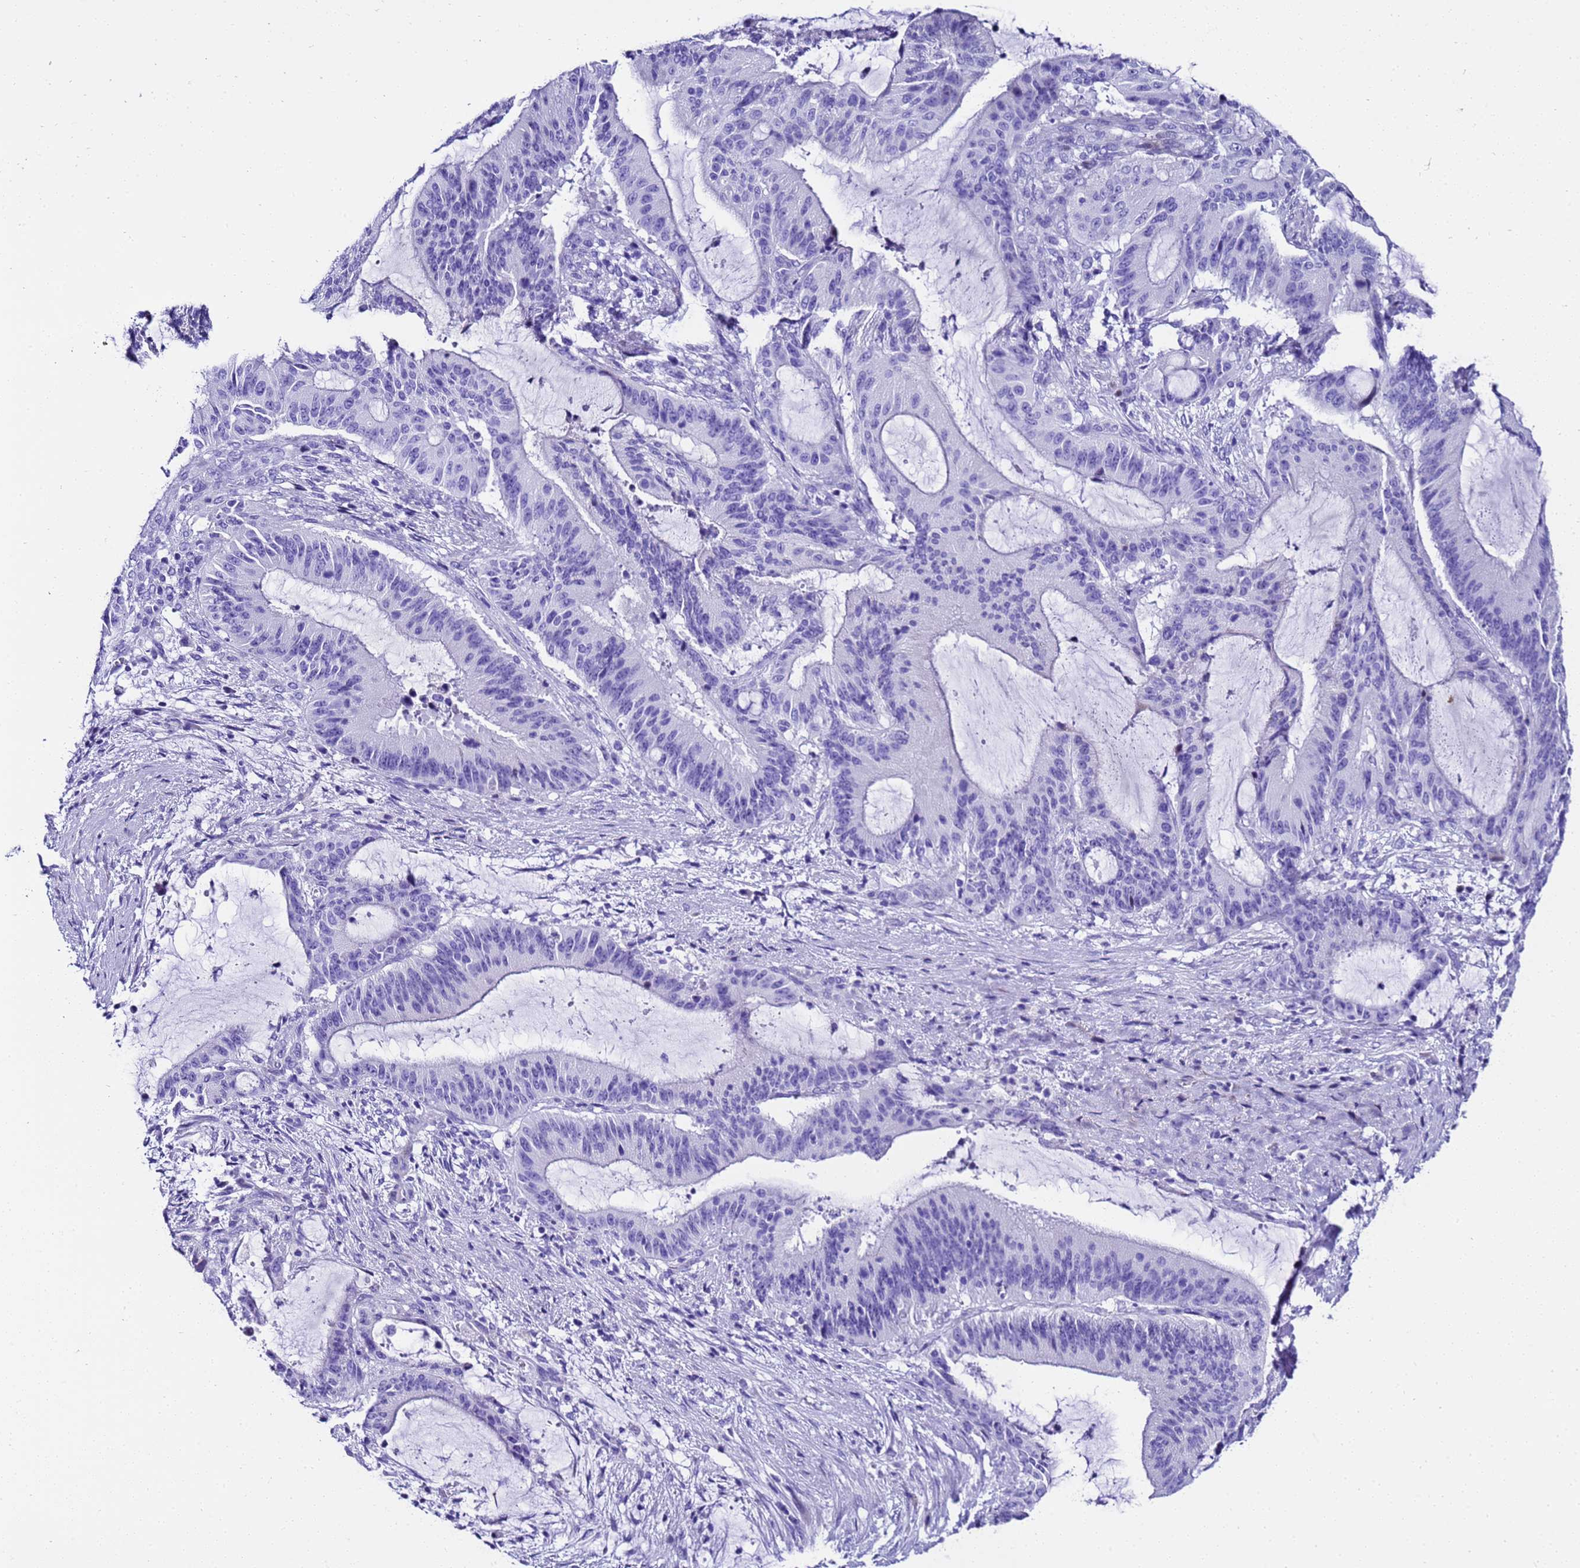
{"staining": {"intensity": "negative", "quantity": "none", "location": "none"}, "tissue": "liver cancer", "cell_type": "Tumor cells", "image_type": "cancer", "snomed": [{"axis": "morphology", "description": "Normal tissue, NOS"}, {"axis": "morphology", "description": "Cholangiocarcinoma"}, {"axis": "topography", "description": "Liver"}, {"axis": "topography", "description": "Peripheral nerve tissue"}], "caption": "Liver cancer (cholangiocarcinoma) was stained to show a protein in brown. There is no significant positivity in tumor cells.", "gene": "UGT2B10", "patient": {"sex": "female", "age": 73}}